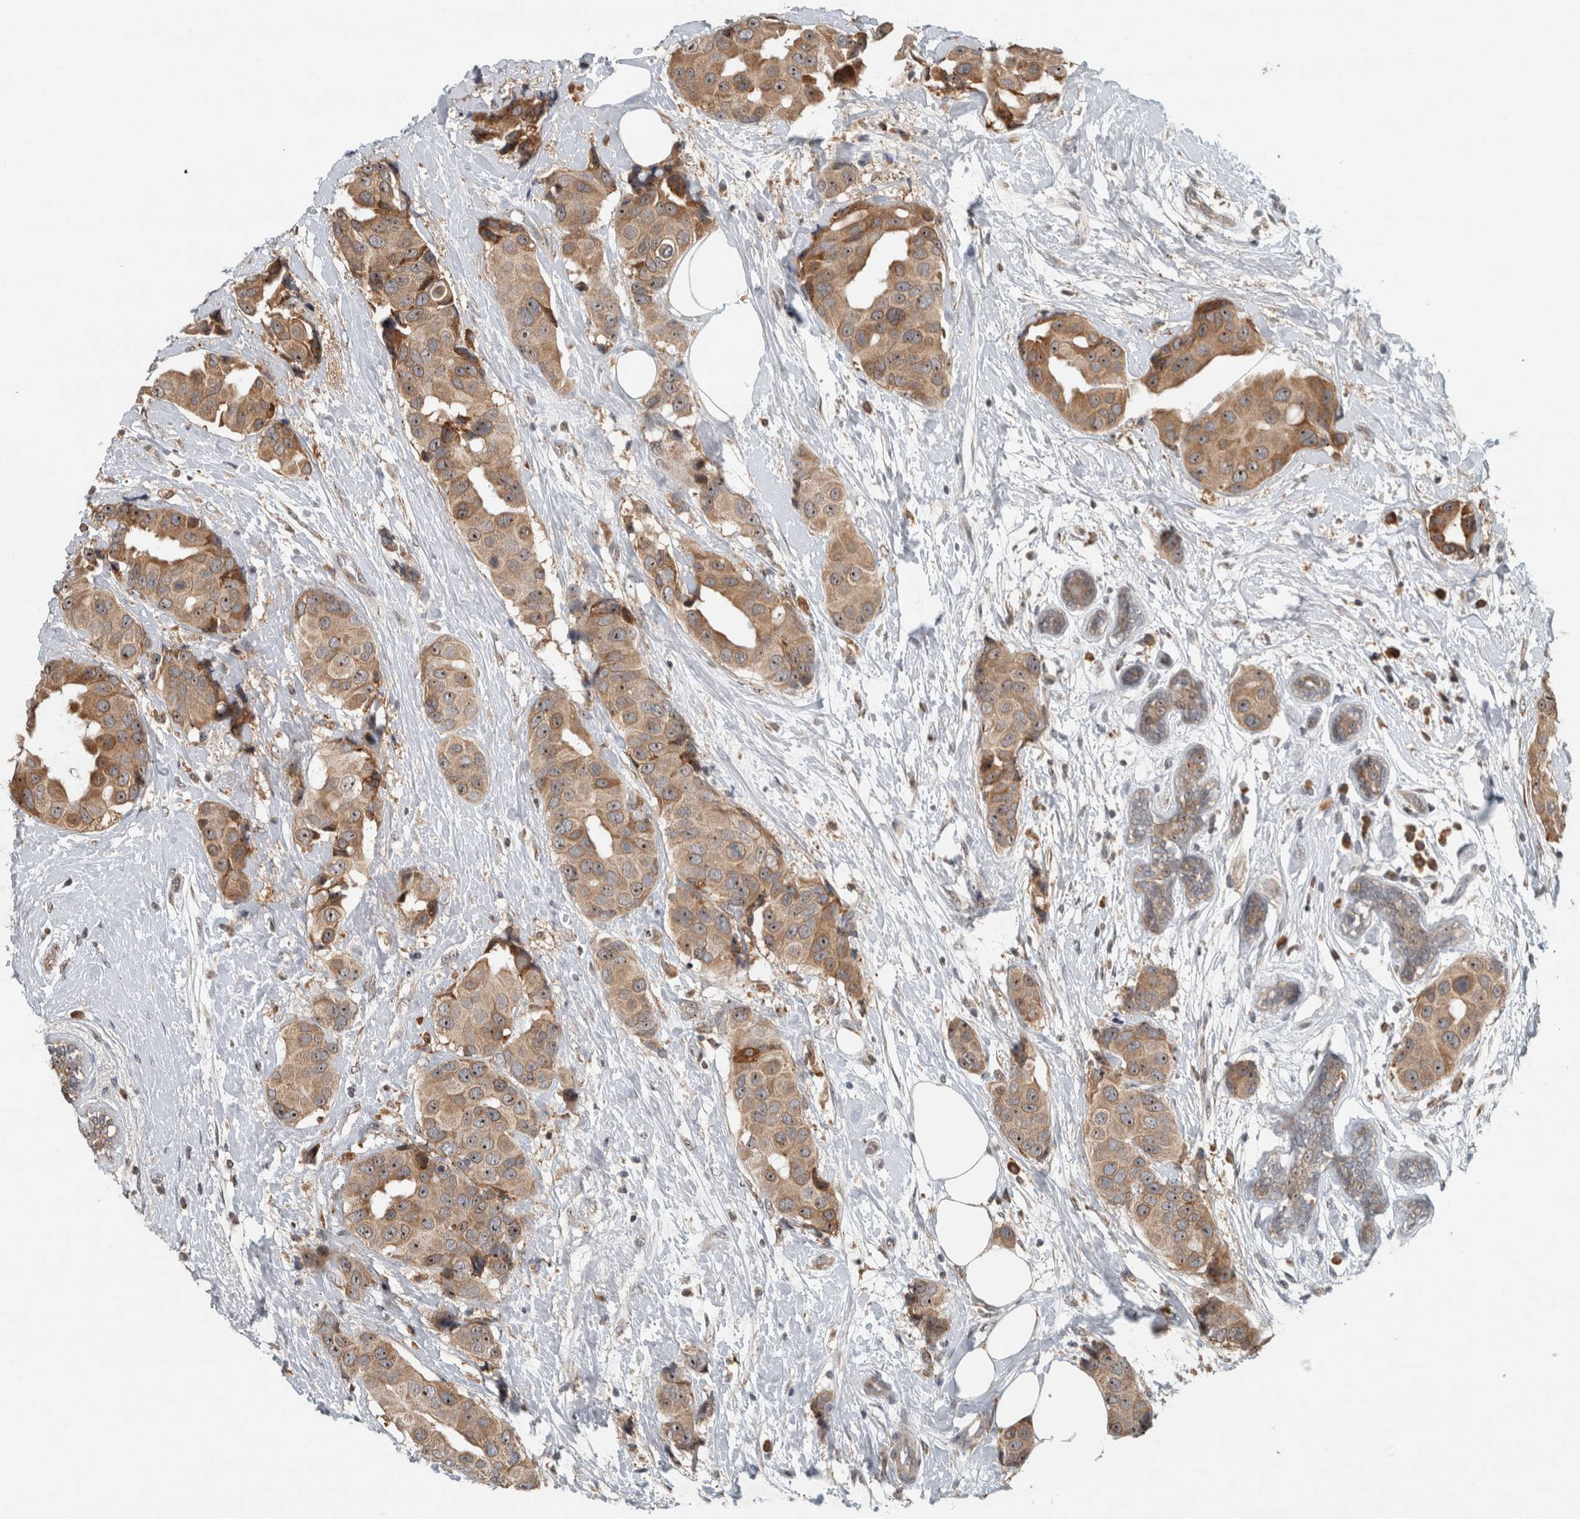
{"staining": {"intensity": "moderate", "quantity": ">75%", "location": "cytoplasmic/membranous,nuclear"}, "tissue": "breast cancer", "cell_type": "Tumor cells", "image_type": "cancer", "snomed": [{"axis": "morphology", "description": "Normal tissue, NOS"}, {"axis": "morphology", "description": "Duct carcinoma"}, {"axis": "topography", "description": "Breast"}], "caption": "IHC (DAB (3,3'-diaminobenzidine)) staining of infiltrating ductal carcinoma (breast) exhibits moderate cytoplasmic/membranous and nuclear protein expression in about >75% of tumor cells. The protein of interest is stained brown, and the nuclei are stained in blue (DAB IHC with brightfield microscopy, high magnification).", "gene": "GPR137B", "patient": {"sex": "female", "age": 39}}